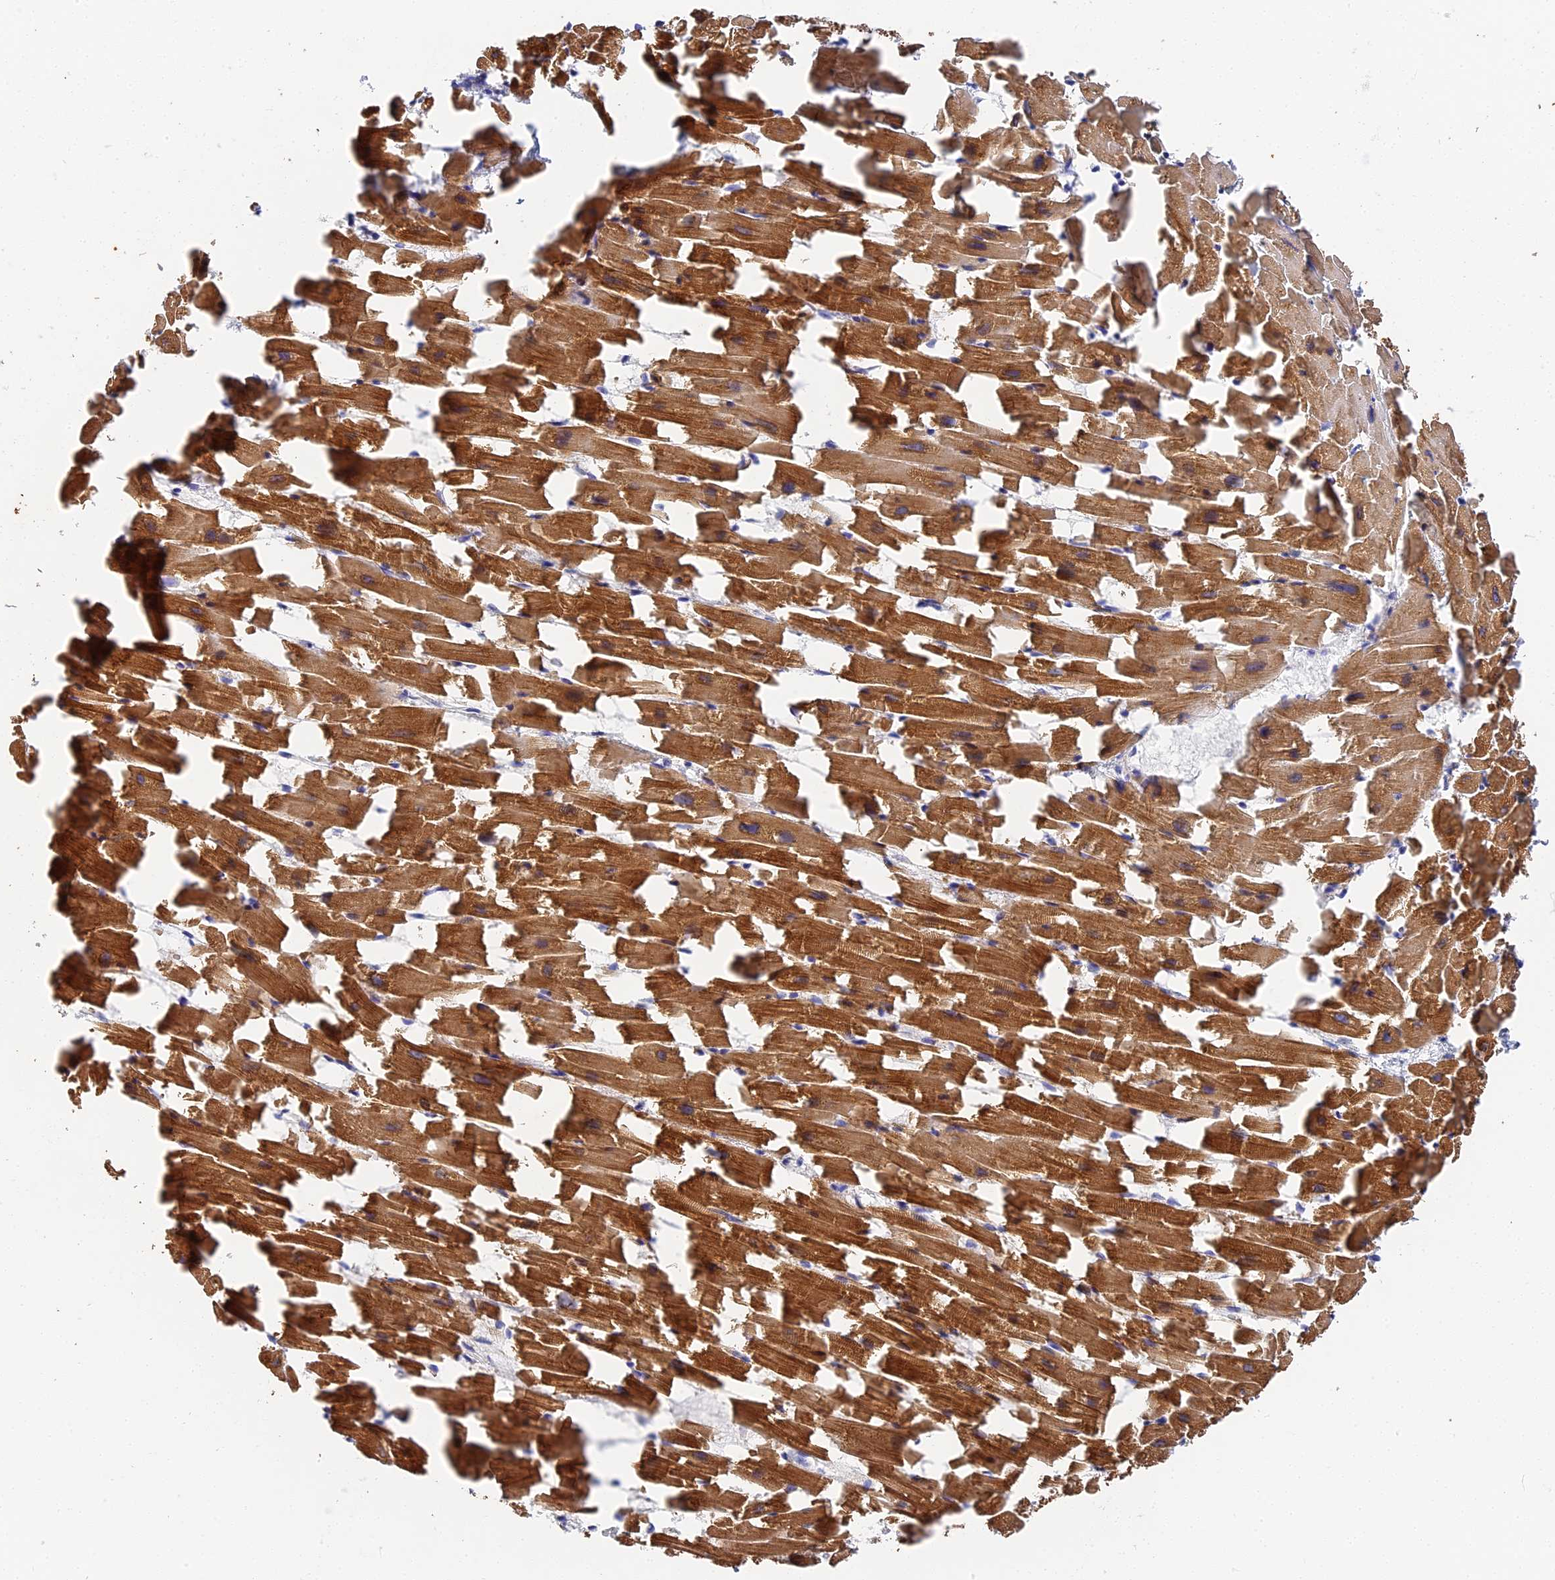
{"staining": {"intensity": "moderate", "quantity": ">75%", "location": "cytoplasmic/membranous"}, "tissue": "heart muscle", "cell_type": "Cardiomyocytes", "image_type": "normal", "snomed": [{"axis": "morphology", "description": "Normal tissue, NOS"}, {"axis": "topography", "description": "Heart"}], "caption": "Immunohistochemistry image of normal heart muscle: heart muscle stained using immunohistochemistry (IHC) exhibits medium levels of moderate protein expression localized specifically in the cytoplasmic/membranous of cardiomyocytes, appearing as a cytoplasmic/membranous brown color.", "gene": "CCDC113", "patient": {"sex": "female", "age": 64}}